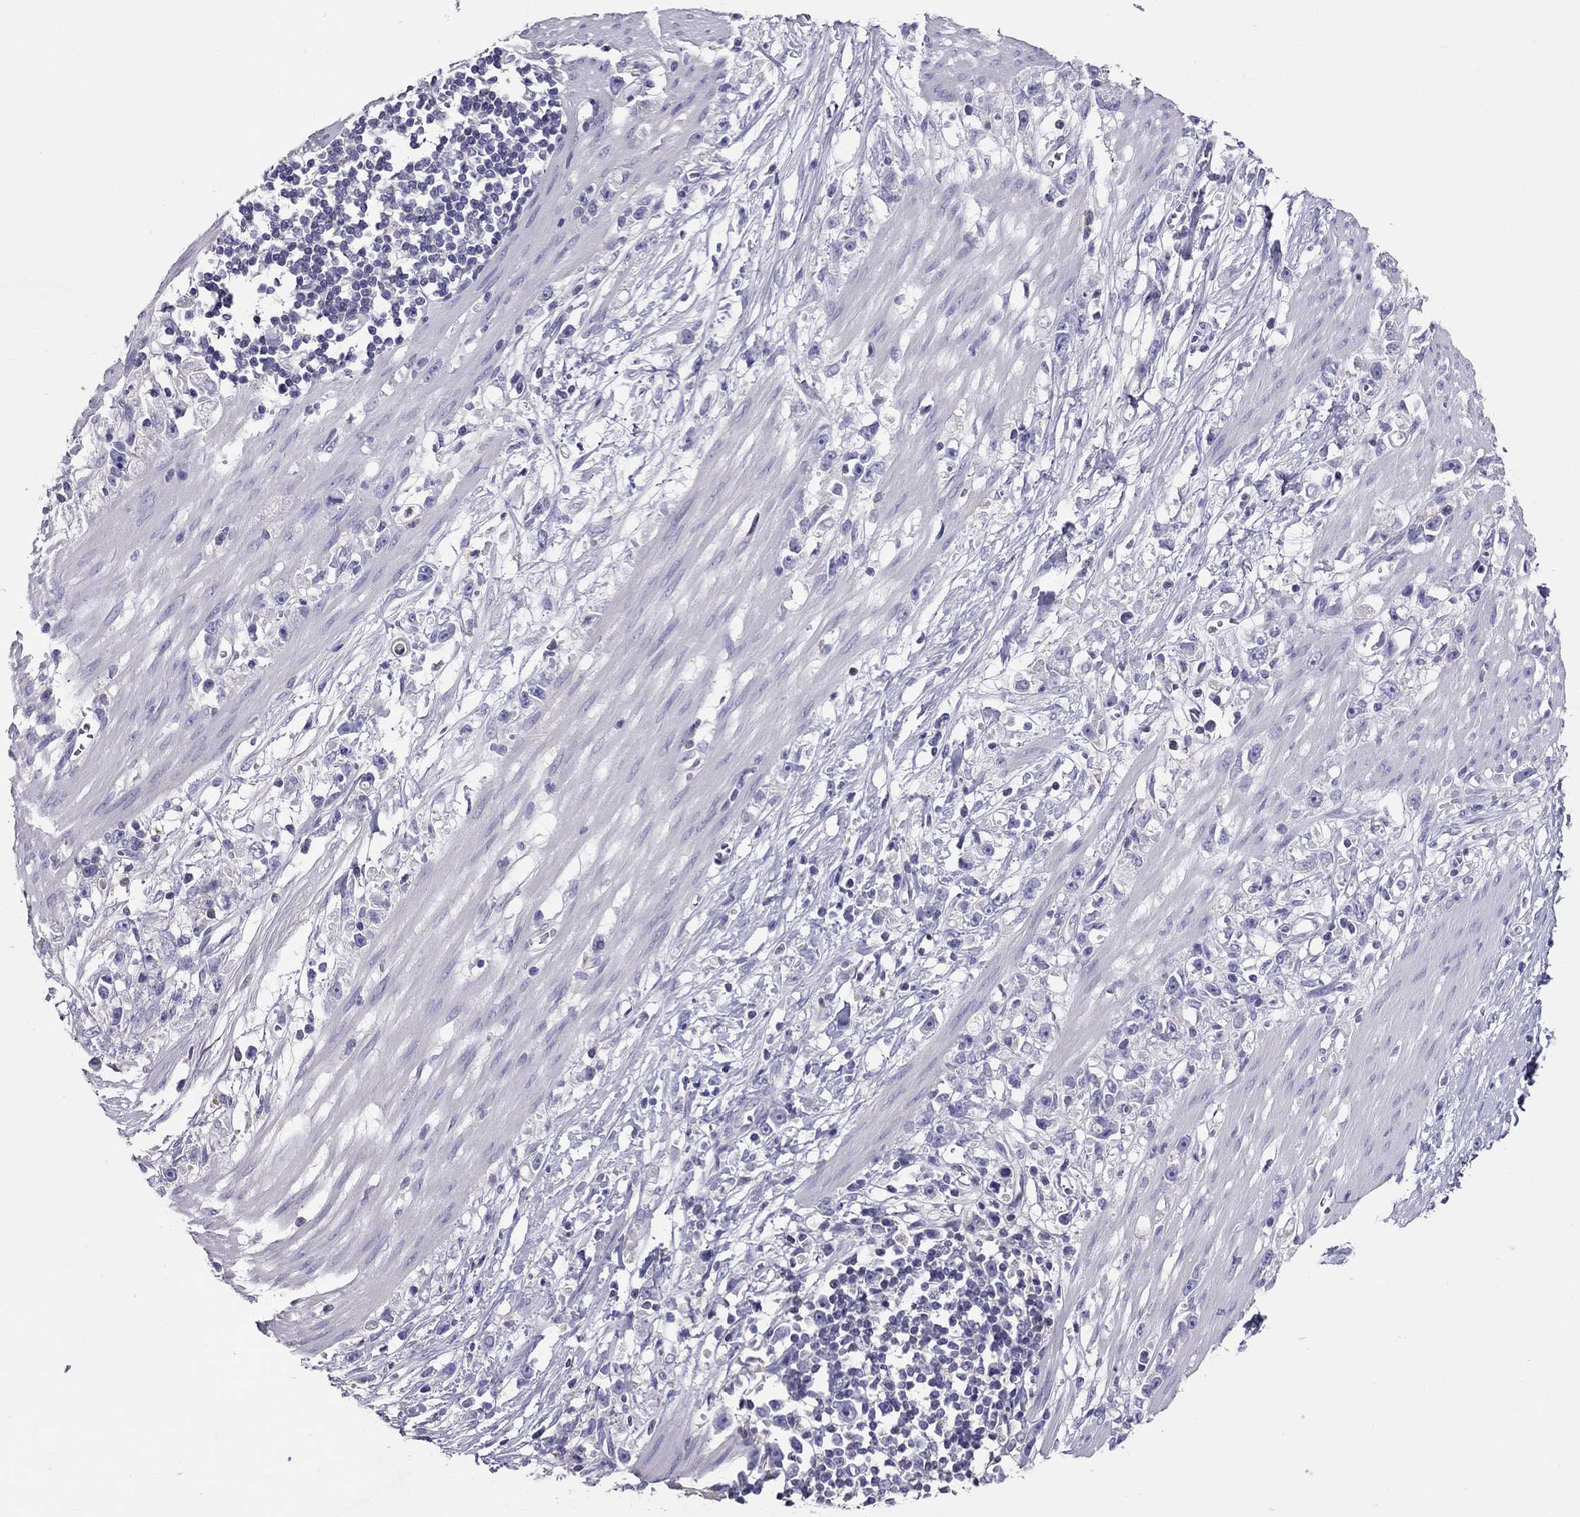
{"staining": {"intensity": "negative", "quantity": "none", "location": "none"}, "tissue": "stomach cancer", "cell_type": "Tumor cells", "image_type": "cancer", "snomed": [{"axis": "morphology", "description": "Adenocarcinoma, NOS"}, {"axis": "topography", "description": "Stomach"}], "caption": "Adenocarcinoma (stomach) was stained to show a protein in brown. There is no significant expression in tumor cells.", "gene": "TEX22", "patient": {"sex": "female", "age": 59}}